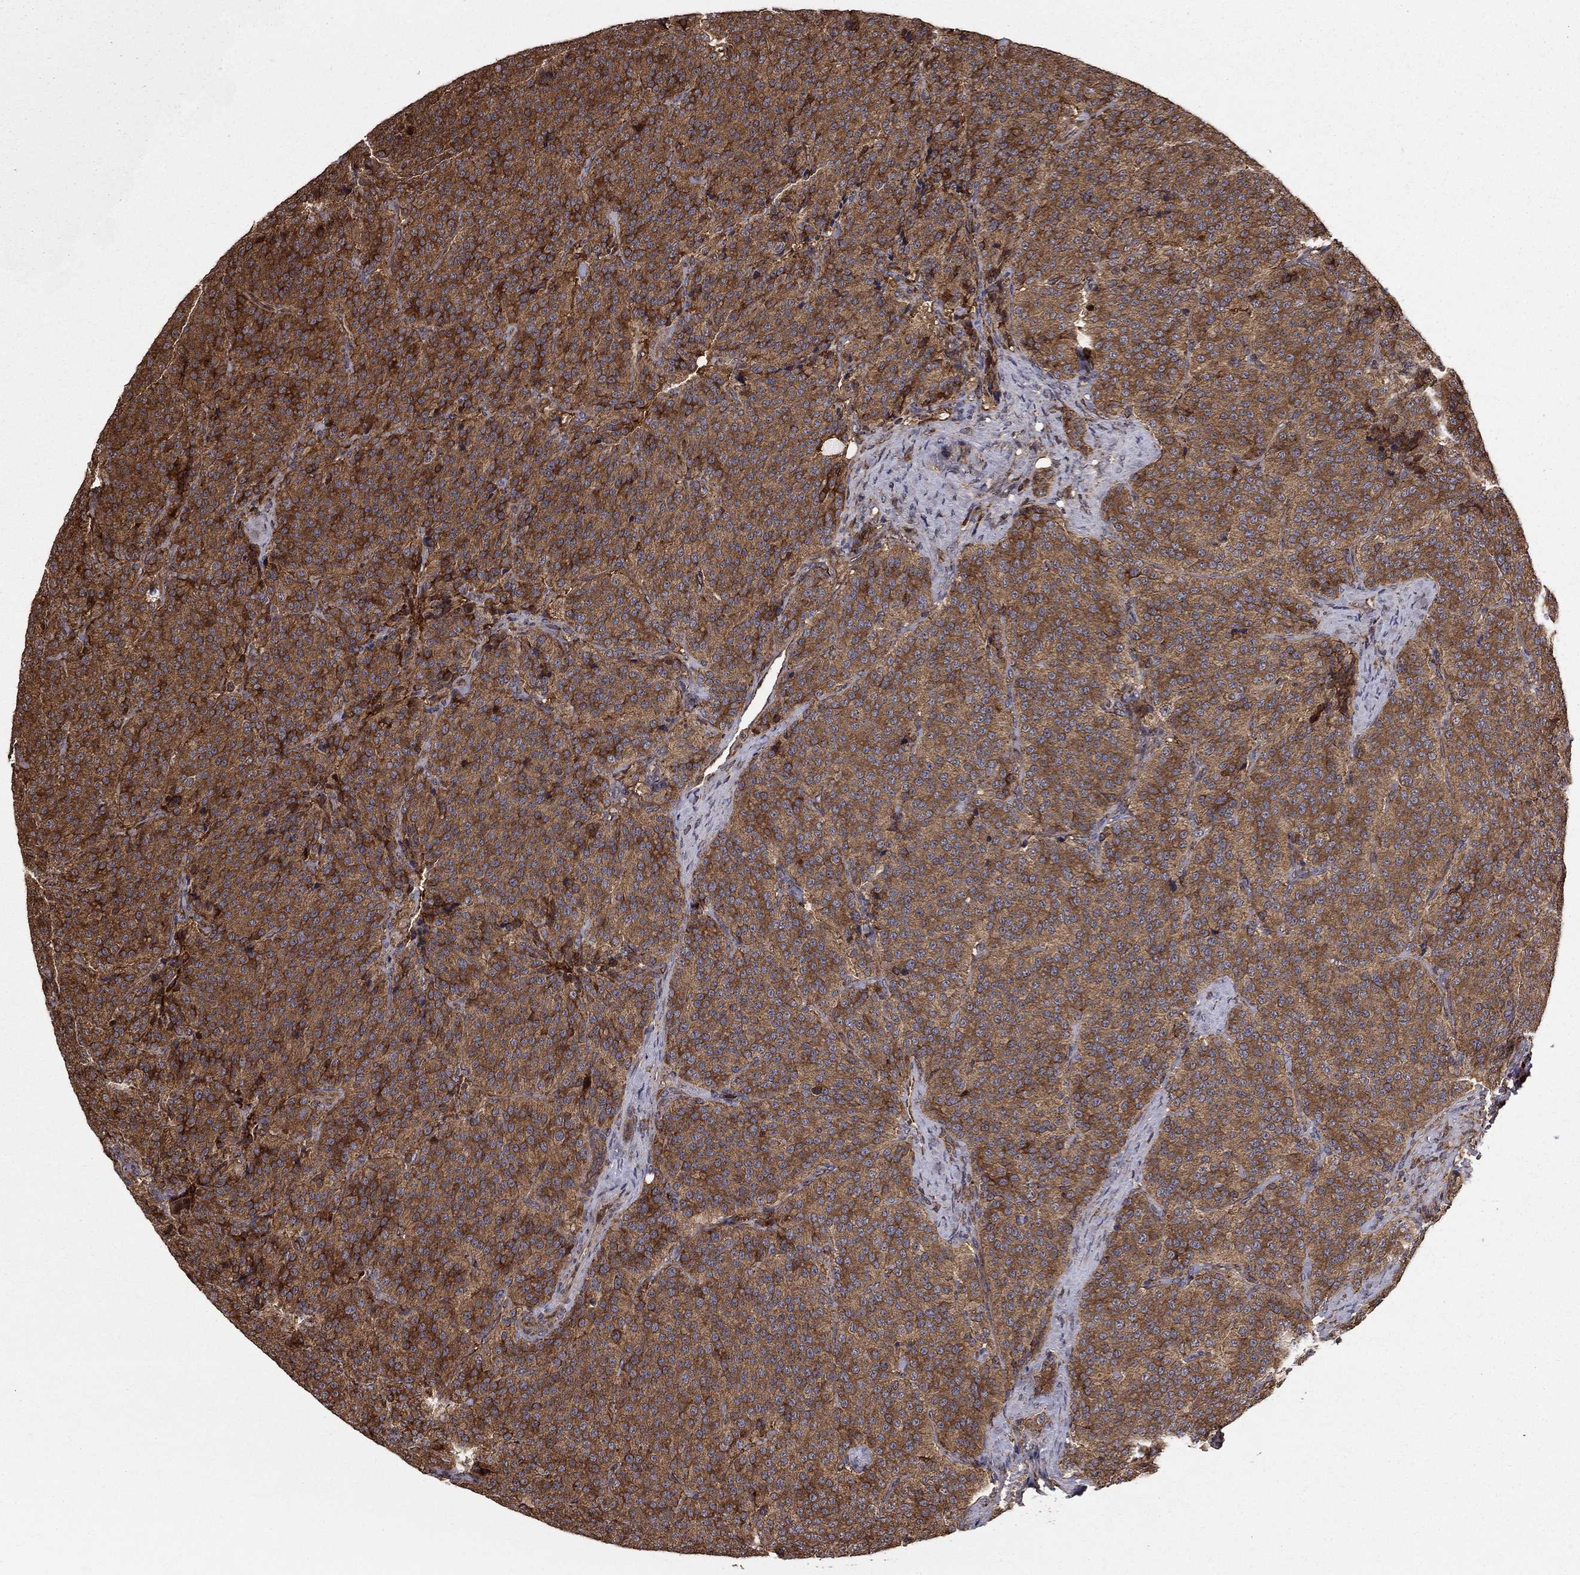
{"staining": {"intensity": "moderate", "quantity": ">75%", "location": "cytoplasmic/membranous"}, "tissue": "carcinoid", "cell_type": "Tumor cells", "image_type": "cancer", "snomed": [{"axis": "morphology", "description": "Carcinoid, malignant, NOS"}, {"axis": "topography", "description": "Small intestine"}], "caption": "Moderate cytoplasmic/membranous staining is appreciated in approximately >75% of tumor cells in carcinoid.", "gene": "BABAM2", "patient": {"sex": "female", "age": 58}}